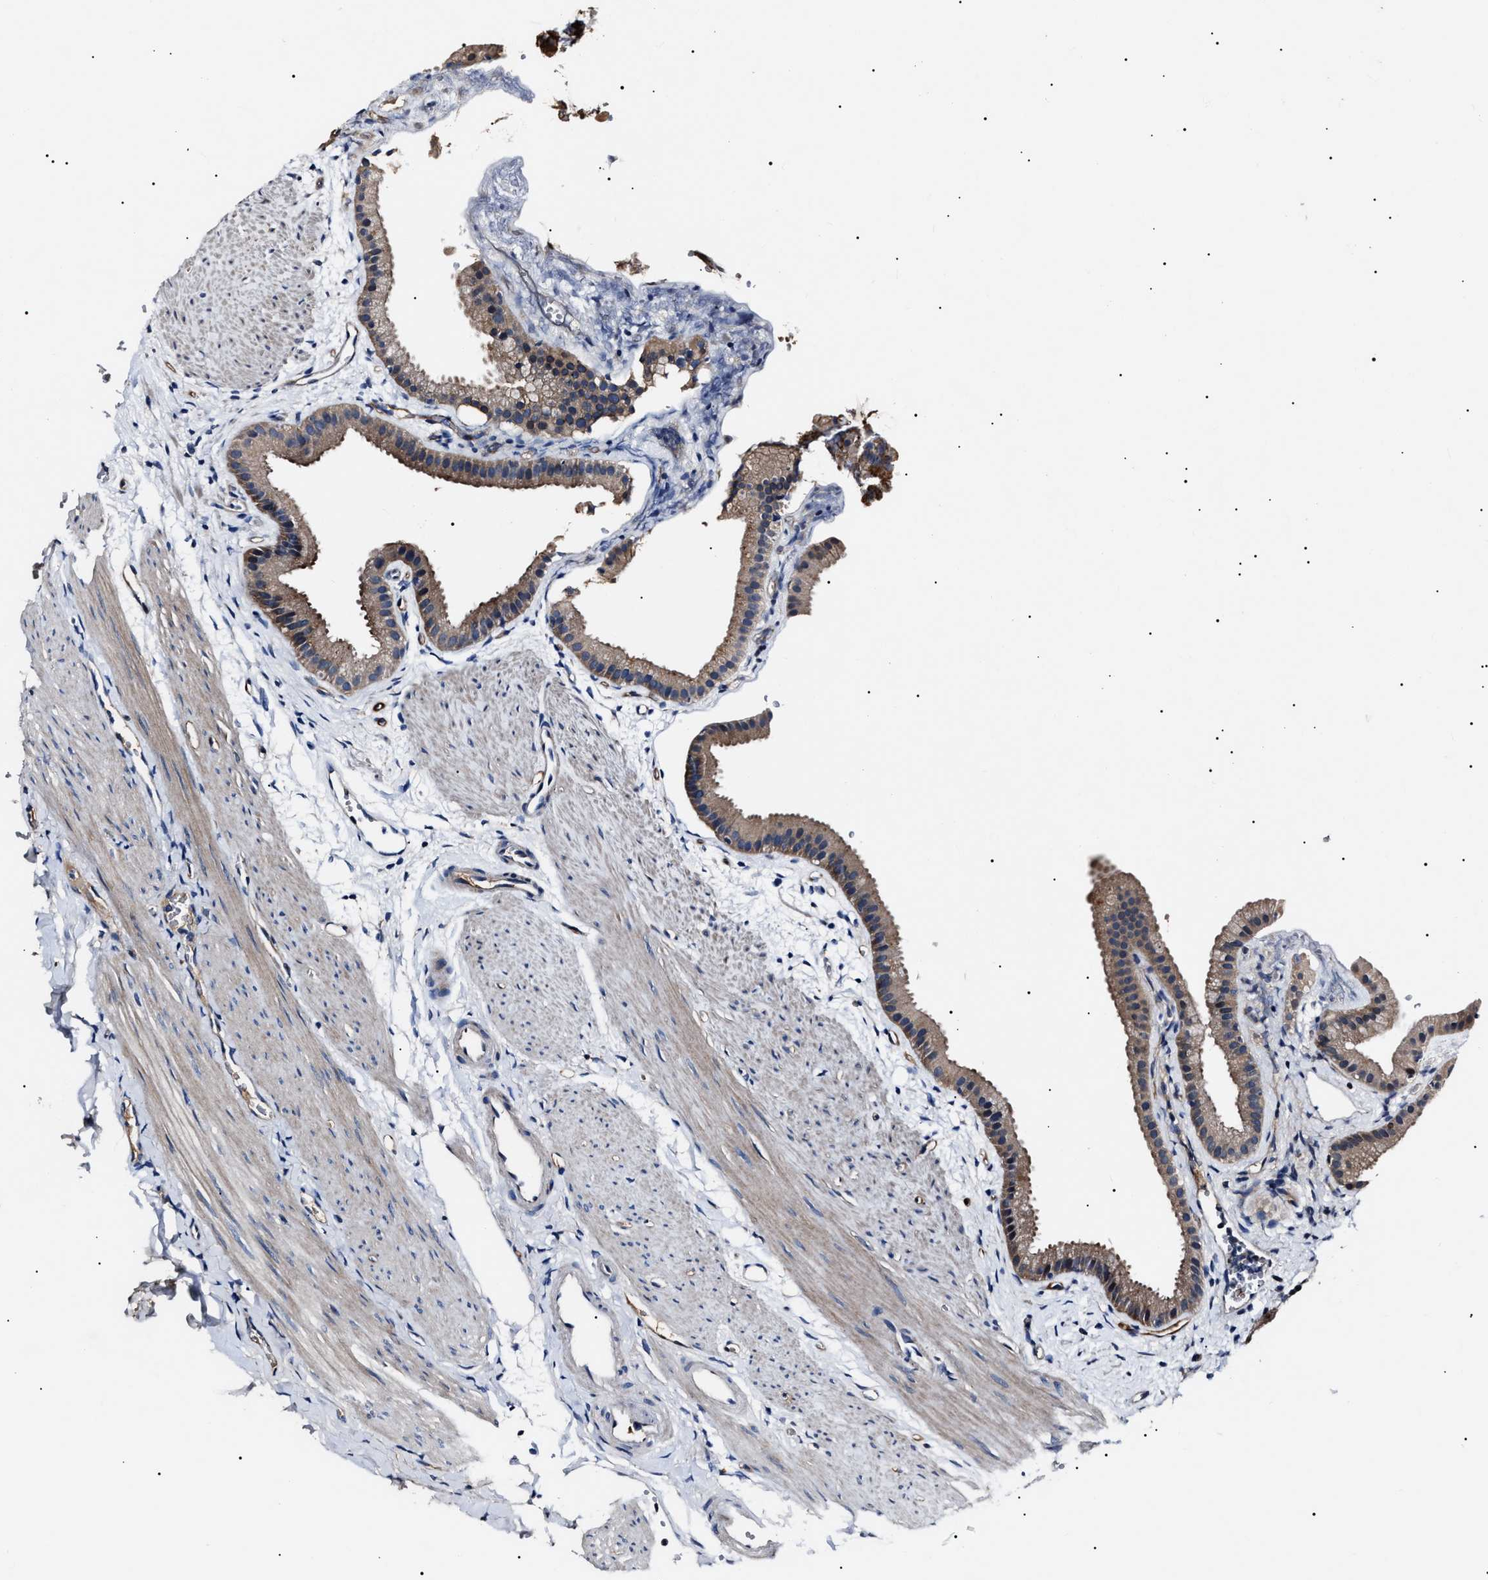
{"staining": {"intensity": "moderate", "quantity": ">75%", "location": "cytoplasmic/membranous"}, "tissue": "gallbladder", "cell_type": "Glandular cells", "image_type": "normal", "snomed": [{"axis": "morphology", "description": "Normal tissue, NOS"}, {"axis": "topography", "description": "Gallbladder"}], "caption": "Brown immunohistochemical staining in benign human gallbladder shows moderate cytoplasmic/membranous staining in about >75% of glandular cells.", "gene": "IFT81", "patient": {"sex": "female", "age": 64}}